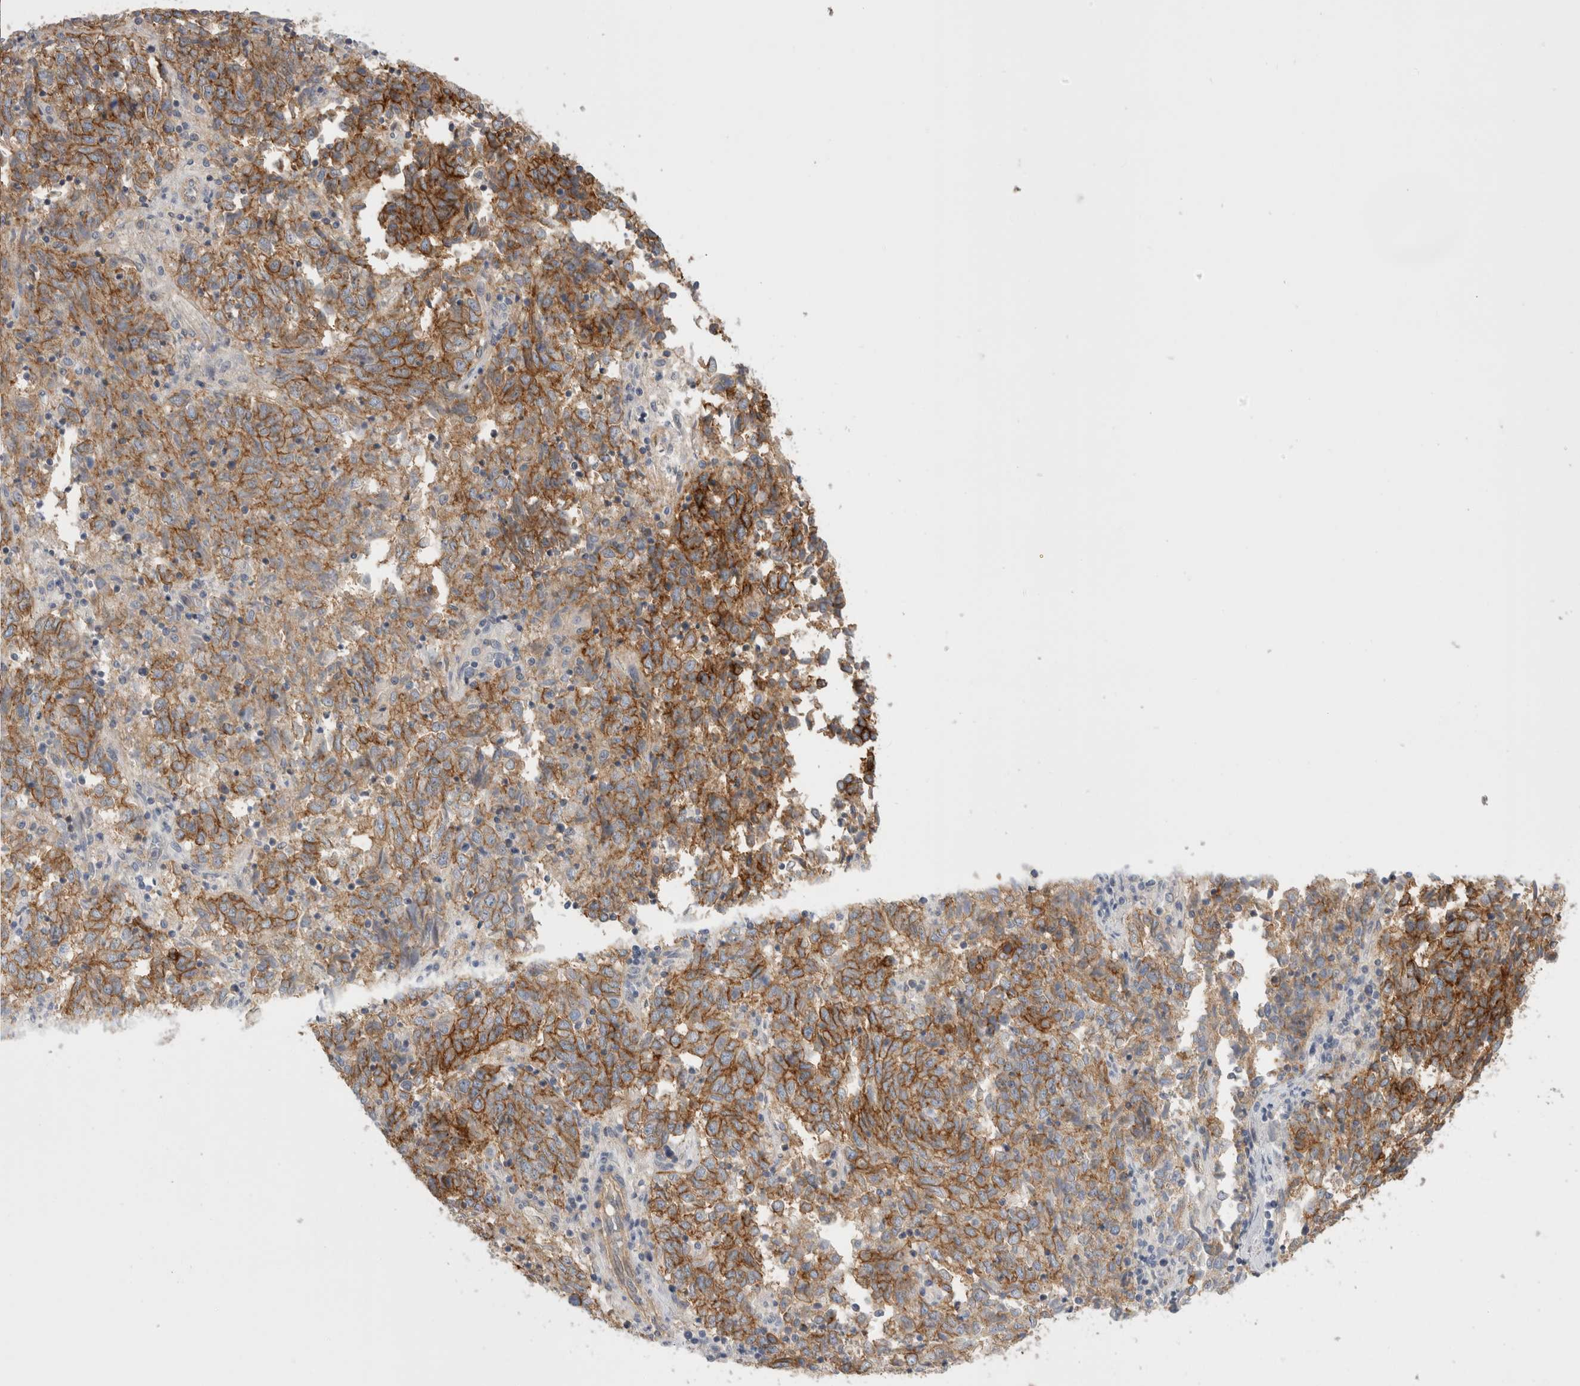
{"staining": {"intensity": "moderate", "quantity": ">75%", "location": "cytoplasmic/membranous"}, "tissue": "endometrial cancer", "cell_type": "Tumor cells", "image_type": "cancer", "snomed": [{"axis": "morphology", "description": "Adenocarcinoma, NOS"}, {"axis": "topography", "description": "Endometrium"}], "caption": "An IHC image of neoplastic tissue is shown. Protein staining in brown shows moderate cytoplasmic/membranous positivity in endometrial cancer (adenocarcinoma) within tumor cells.", "gene": "VANGL1", "patient": {"sex": "female", "age": 80}}